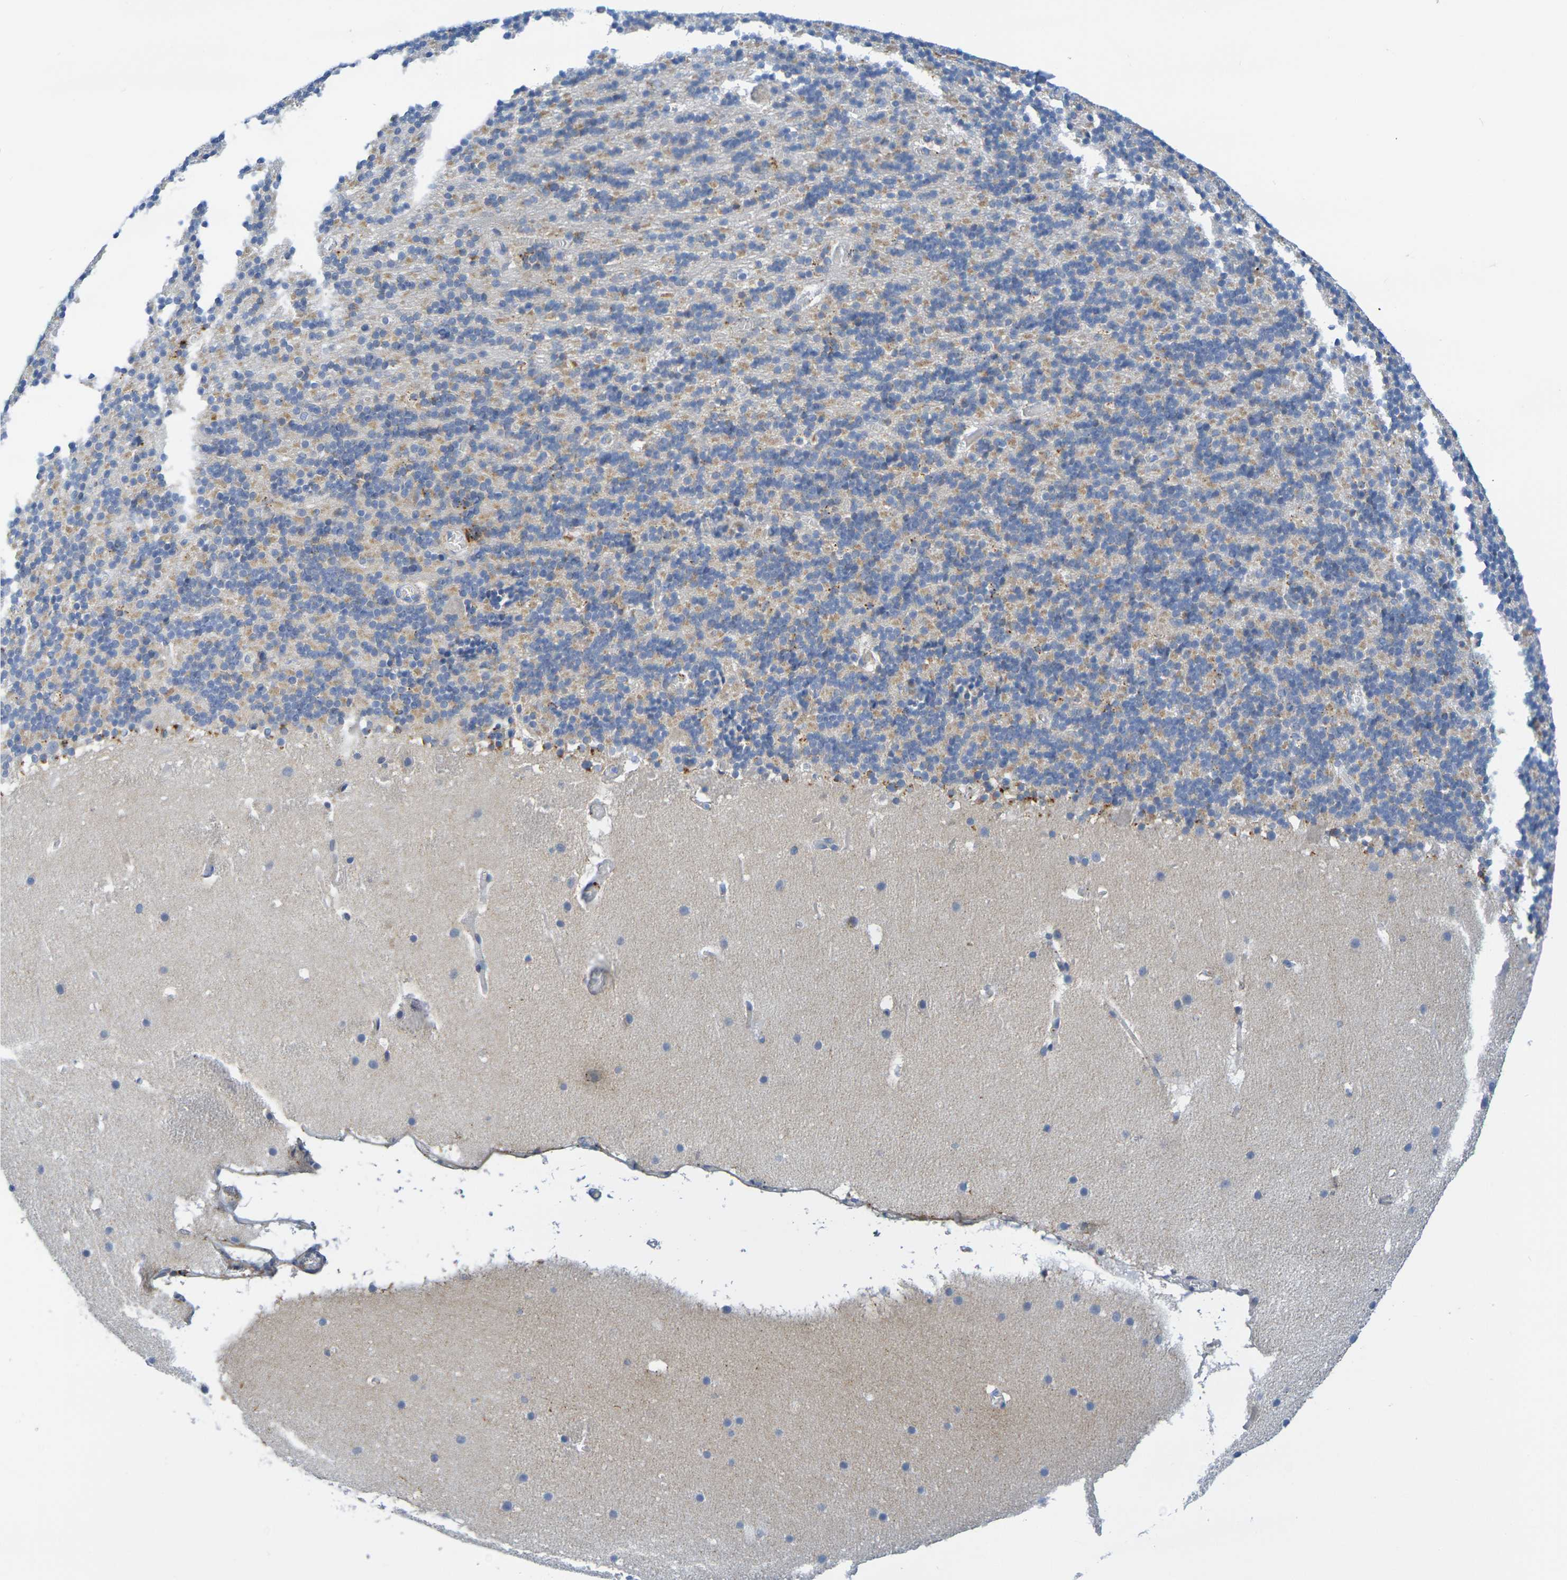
{"staining": {"intensity": "moderate", "quantity": "25%-75%", "location": "cytoplasmic/membranous"}, "tissue": "cerebellum", "cell_type": "Cells in granular layer", "image_type": "normal", "snomed": [{"axis": "morphology", "description": "Normal tissue, NOS"}, {"axis": "topography", "description": "Cerebellum"}], "caption": "High-magnification brightfield microscopy of unremarkable cerebellum stained with DAB (brown) and counterstained with hematoxylin (blue). cells in granular layer exhibit moderate cytoplasmic/membranous expression is identified in approximately25%-75% of cells.", "gene": "IL10", "patient": {"sex": "male", "age": 45}}